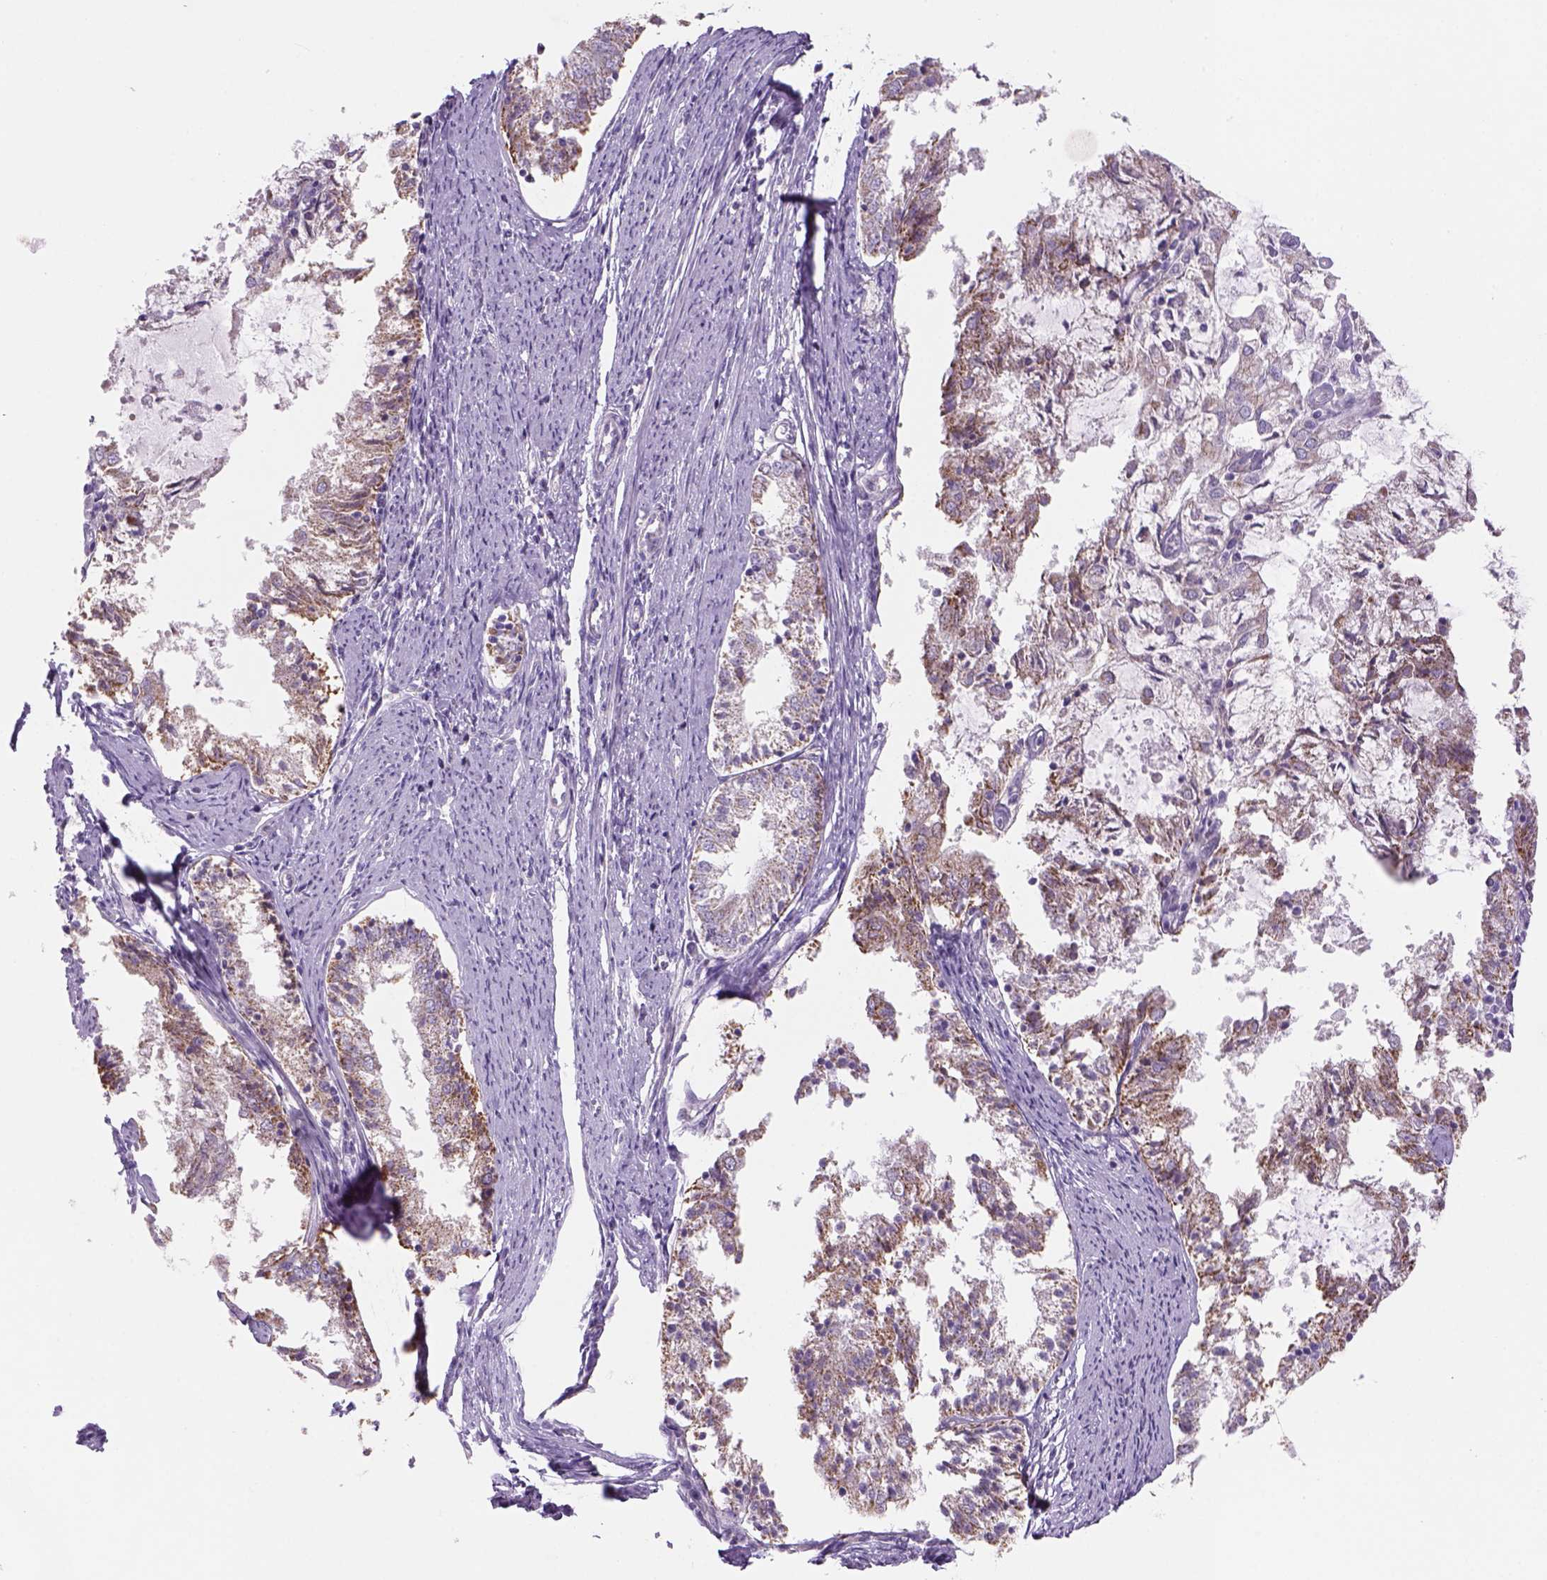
{"staining": {"intensity": "moderate", "quantity": "<25%", "location": "cytoplasmic/membranous"}, "tissue": "endometrial cancer", "cell_type": "Tumor cells", "image_type": "cancer", "snomed": [{"axis": "morphology", "description": "Adenocarcinoma, NOS"}, {"axis": "topography", "description": "Endometrium"}], "caption": "Protein analysis of endometrial adenocarcinoma tissue exhibits moderate cytoplasmic/membranous positivity in approximately <25% of tumor cells. (brown staining indicates protein expression, while blue staining denotes nuclei).", "gene": "ADGRV1", "patient": {"sex": "female", "age": 57}}